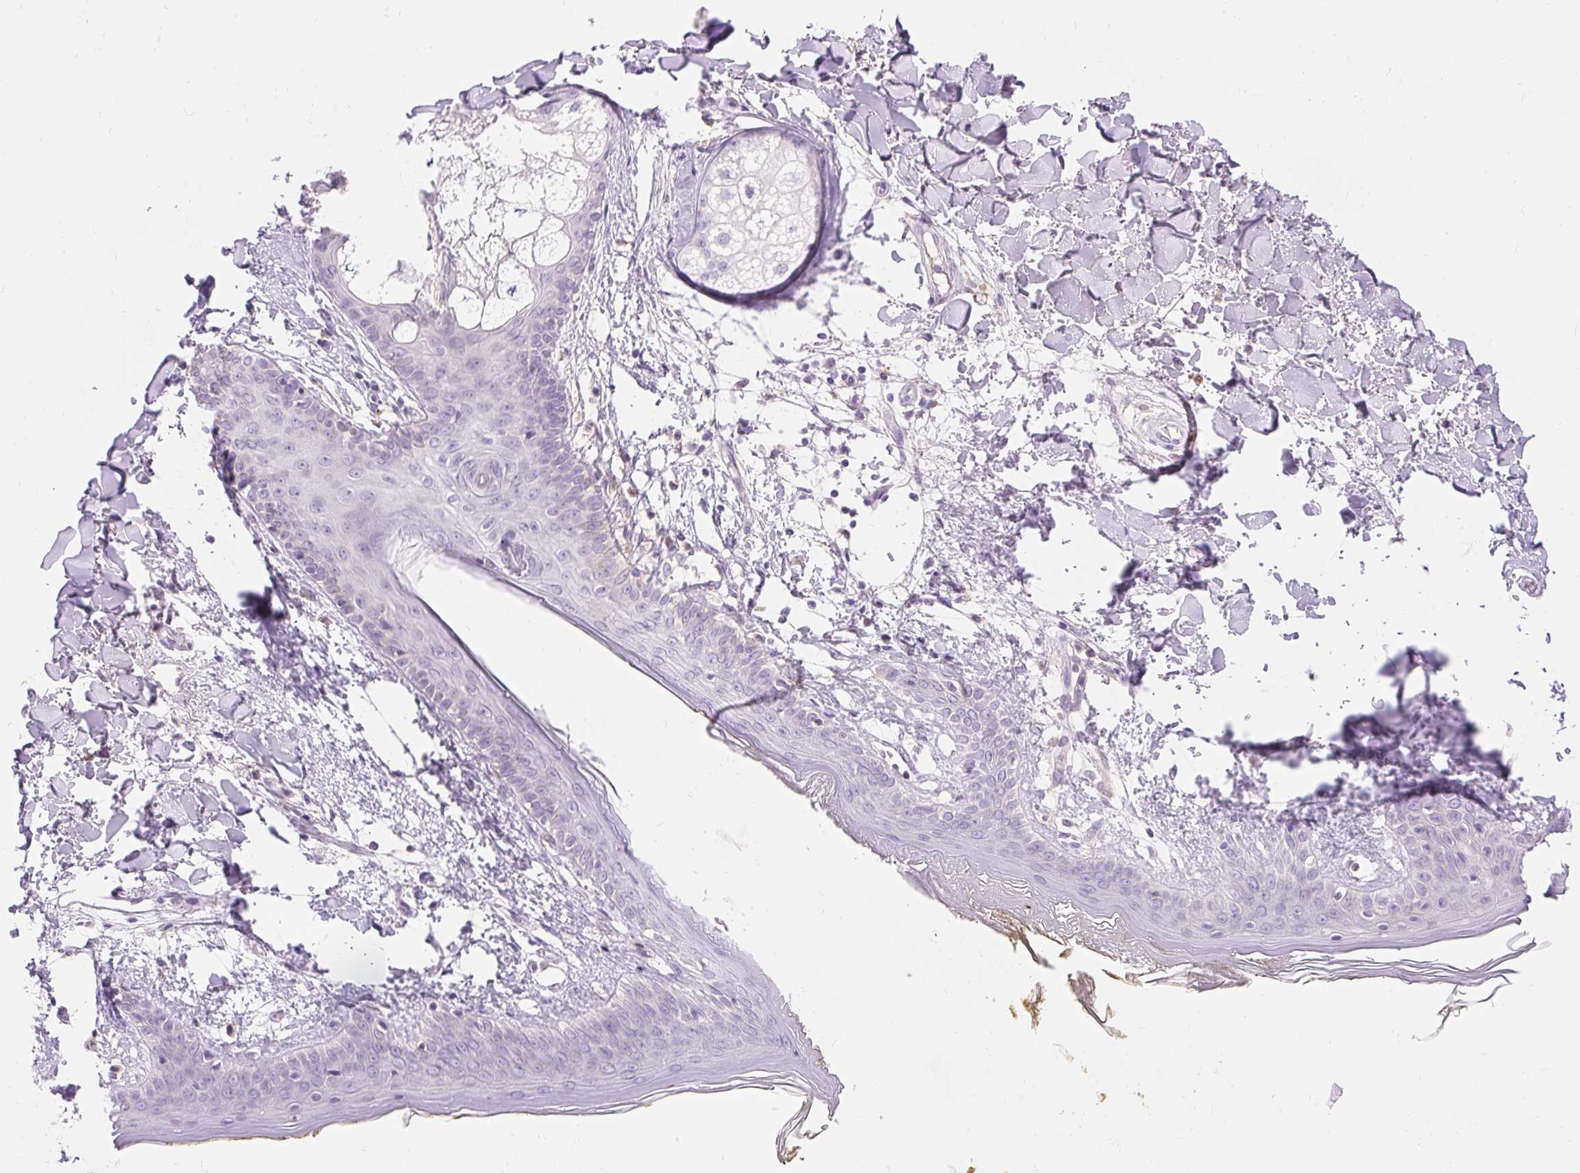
{"staining": {"intensity": "negative", "quantity": "none", "location": "none"}, "tissue": "skin", "cell_type": "Fibroblasts", "image_type": "normal", "snomed": [{"axis": "morphology", "description": "Normal tissue, NOS"}, {"axis": "topography", "description": "Skin"}], "caption": "IHC of benign human skin reveals no expression in fibroblasts. (DAB (3,3'-diaminobenzidine) immunohistochemistry with hematoxylin counter stain).", "gene": "TMEM150C", "patient": {"sex": "female", "age": 34}}